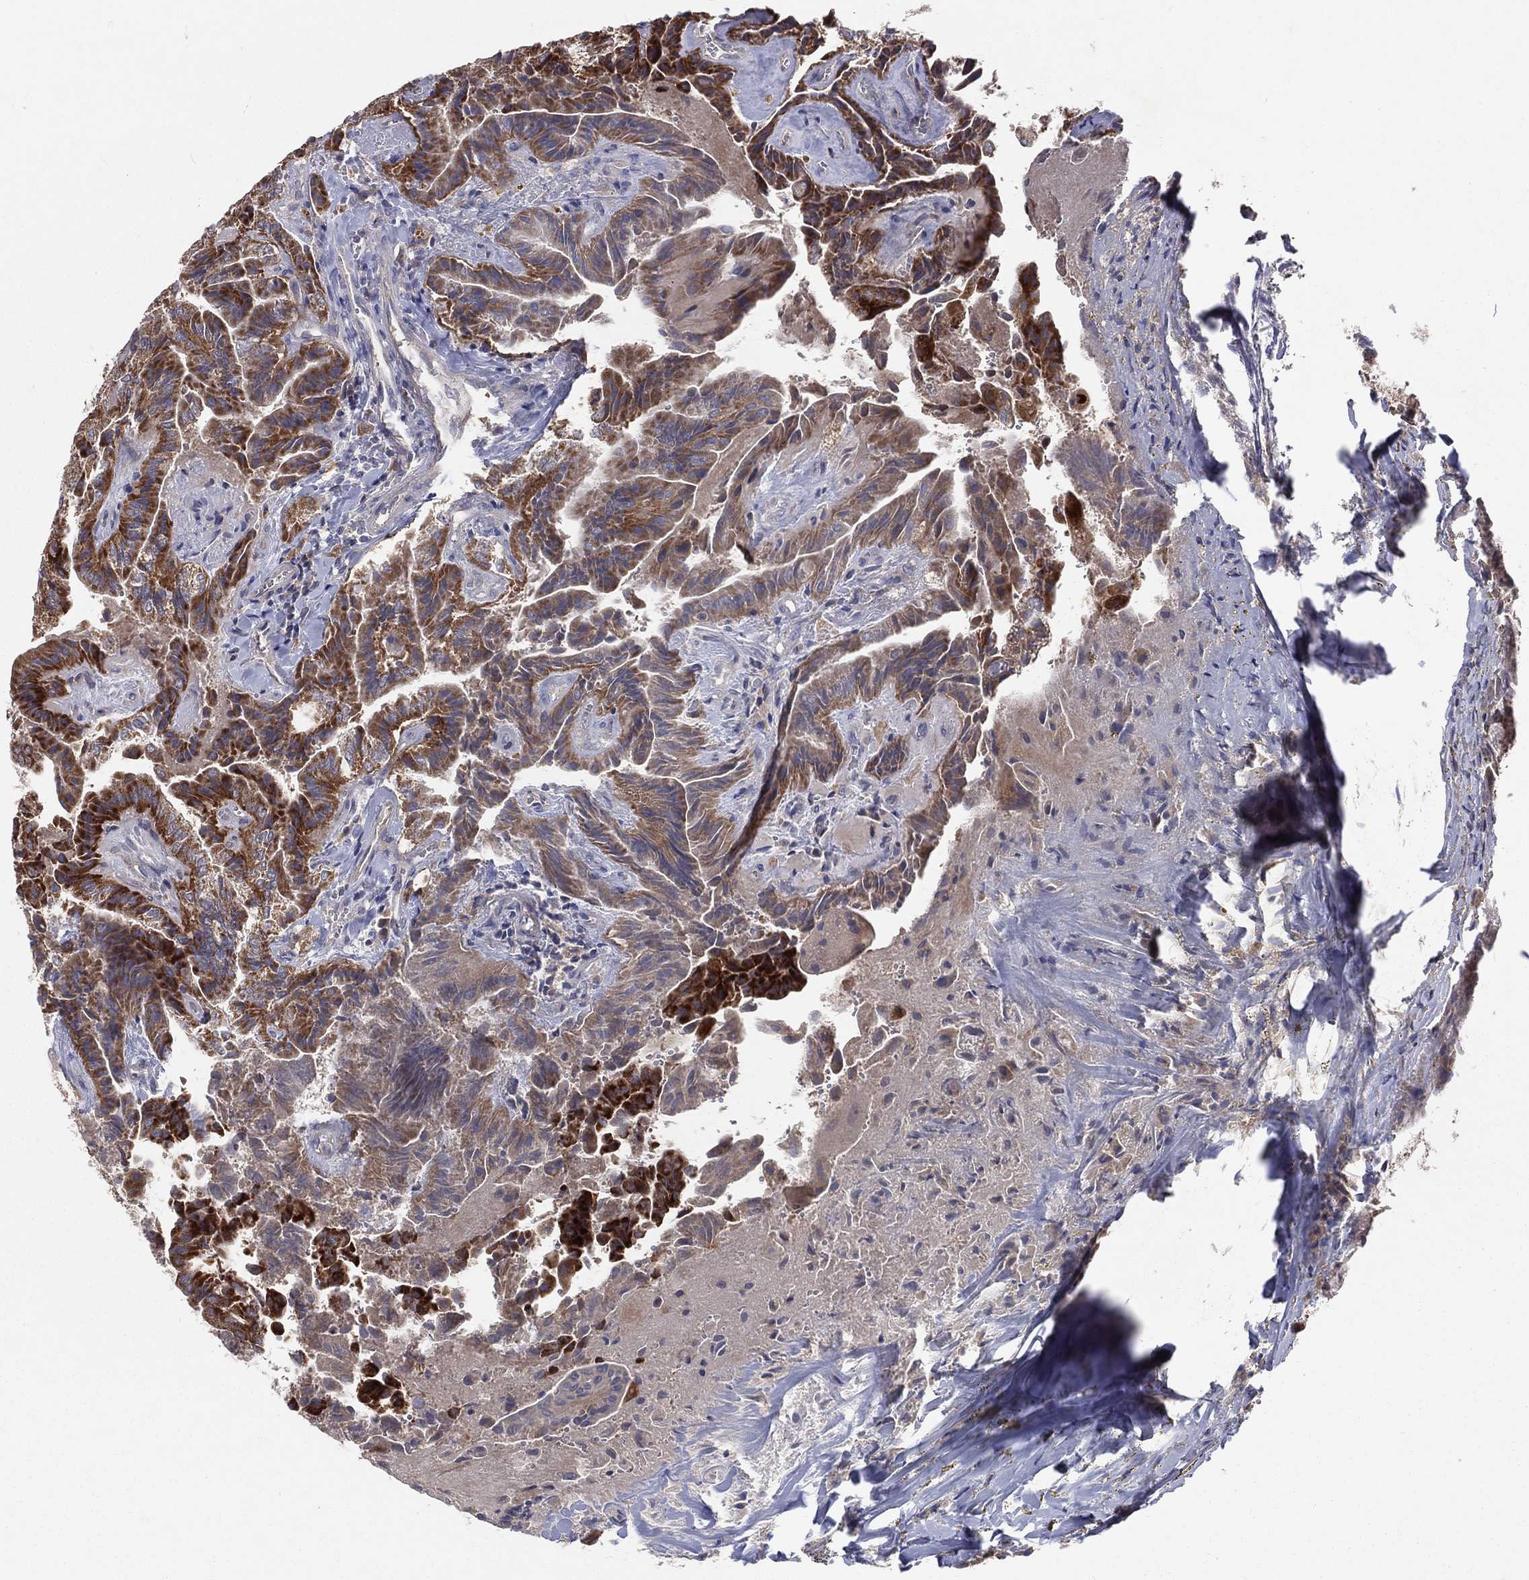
{"staining": {"intensity": "strong", "quantity": "25%-75%", "location": "cytoplasmic/membranous"}, "tissue": "thyroid cancer", "cell_type": "Tumor cells", "image_type": "cancer", "snomed": [{"axis": "morphology", "description": "Papillary adenocarcinoma, NOS"}, {"axis": "topography", "description": "Thyroid gland"}], "caption": "High-magnification brightfield microscopy of papillary adenocarcinoma (thyroid) stained with DAB (3,3'-diaminobenzidine) (brown) and counterstained with hematoxylin (blue). tumor cells exhibit strong cytoplasmic/membranous positivity is appreciated in about25%-75% of cells. The staining was performed using DAB (3,3'-diaminobenzidine), with brown indicating positive protein expression. Nuclei are stained blue with hematoxylin.", "gene": "STARD3", "patient": {"sex": "female", "age": 68}}